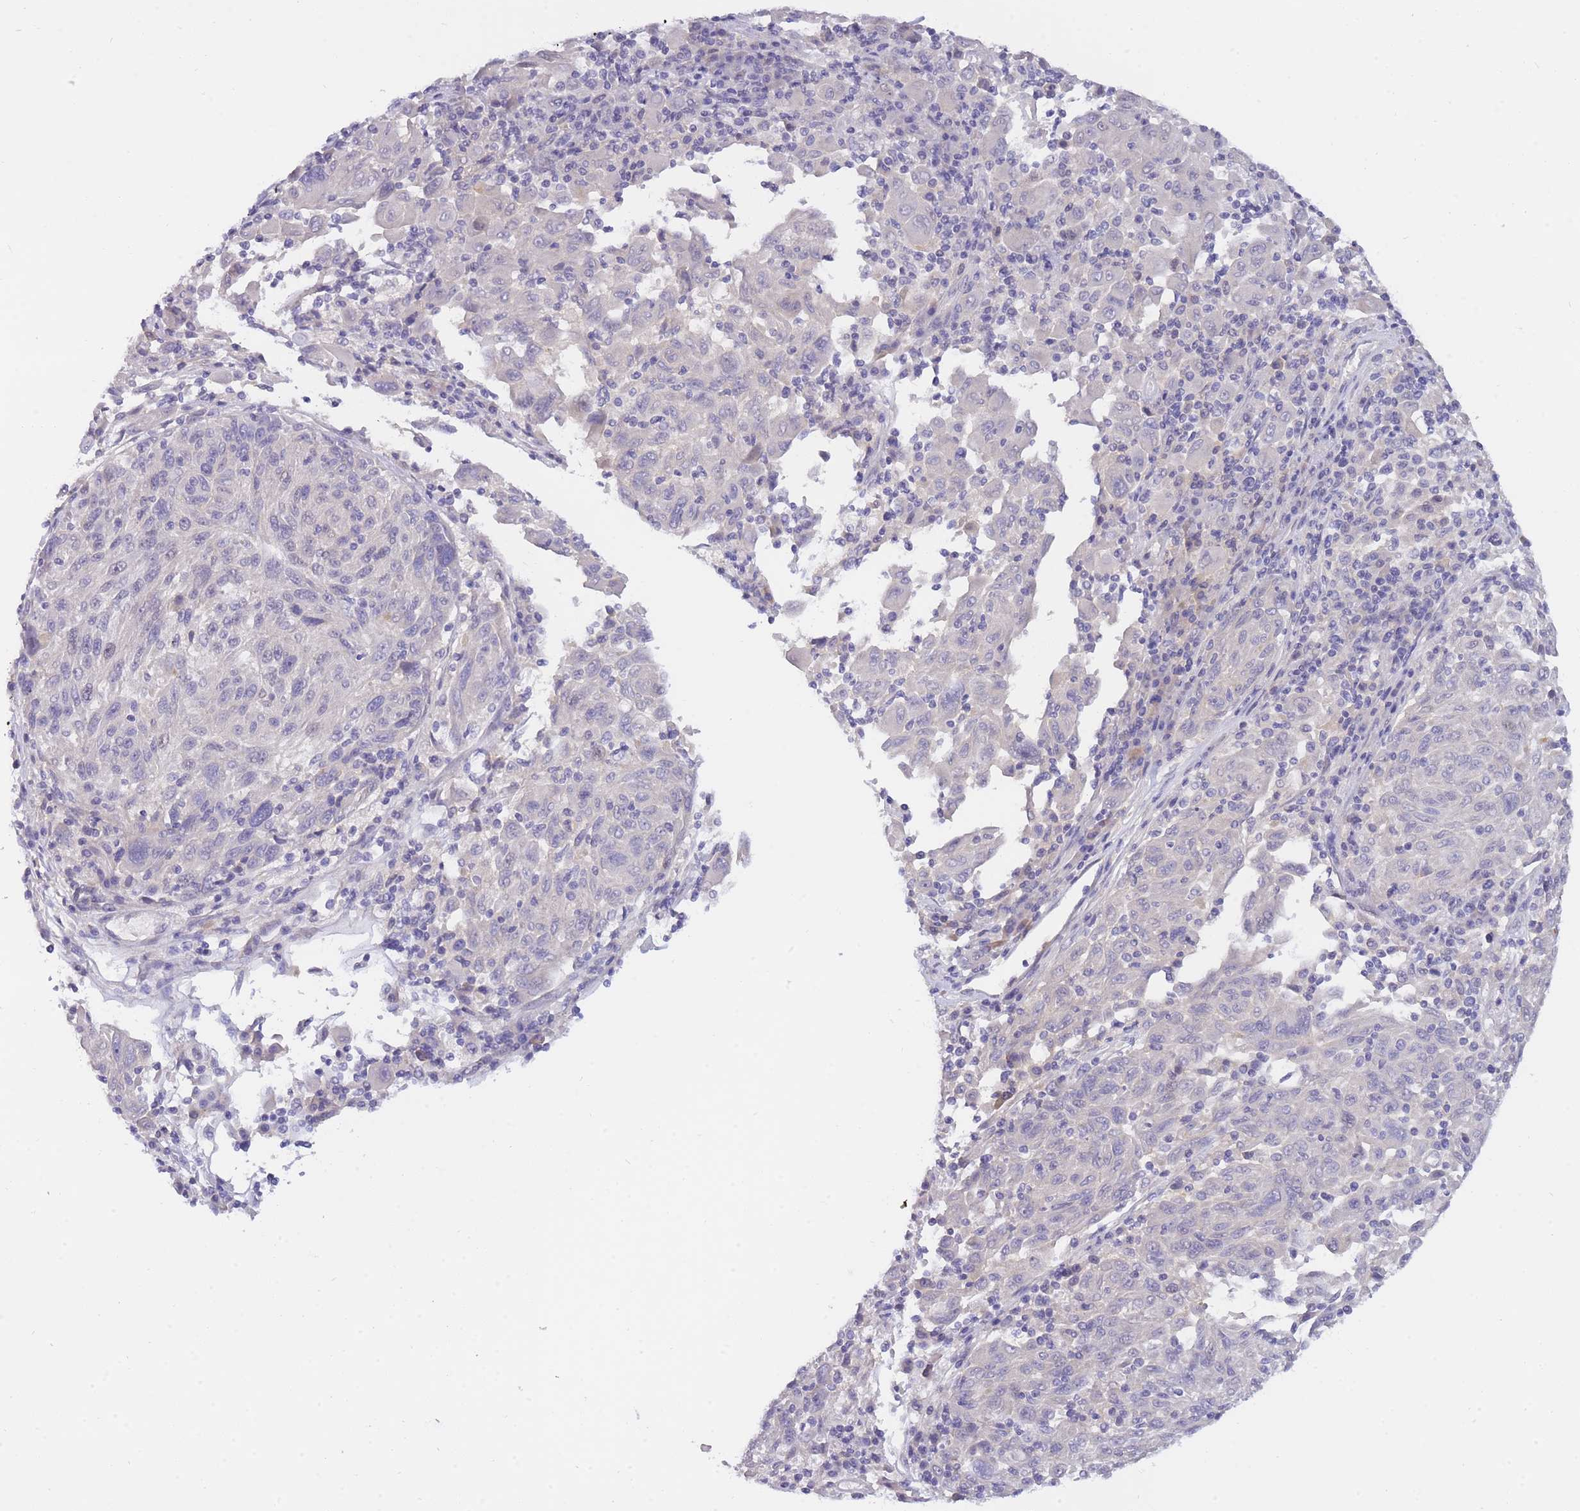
{"staining": {"intensity": "negative", "quantity": "none", "location": "none"}, "tissue": "melanoma", "cell_type": "Tumor cells", "image_type": "cancer", "snomed": [{"axis": "morphology", "description": "Malignant melanoma, NOS"}, {"axis": "topography", "description": "Skin"}], "caption": "Tumor cells show no significant positivity in melanoma.", "gene": "PRR23B", "patient": {"sex": "male", "age": 53}}